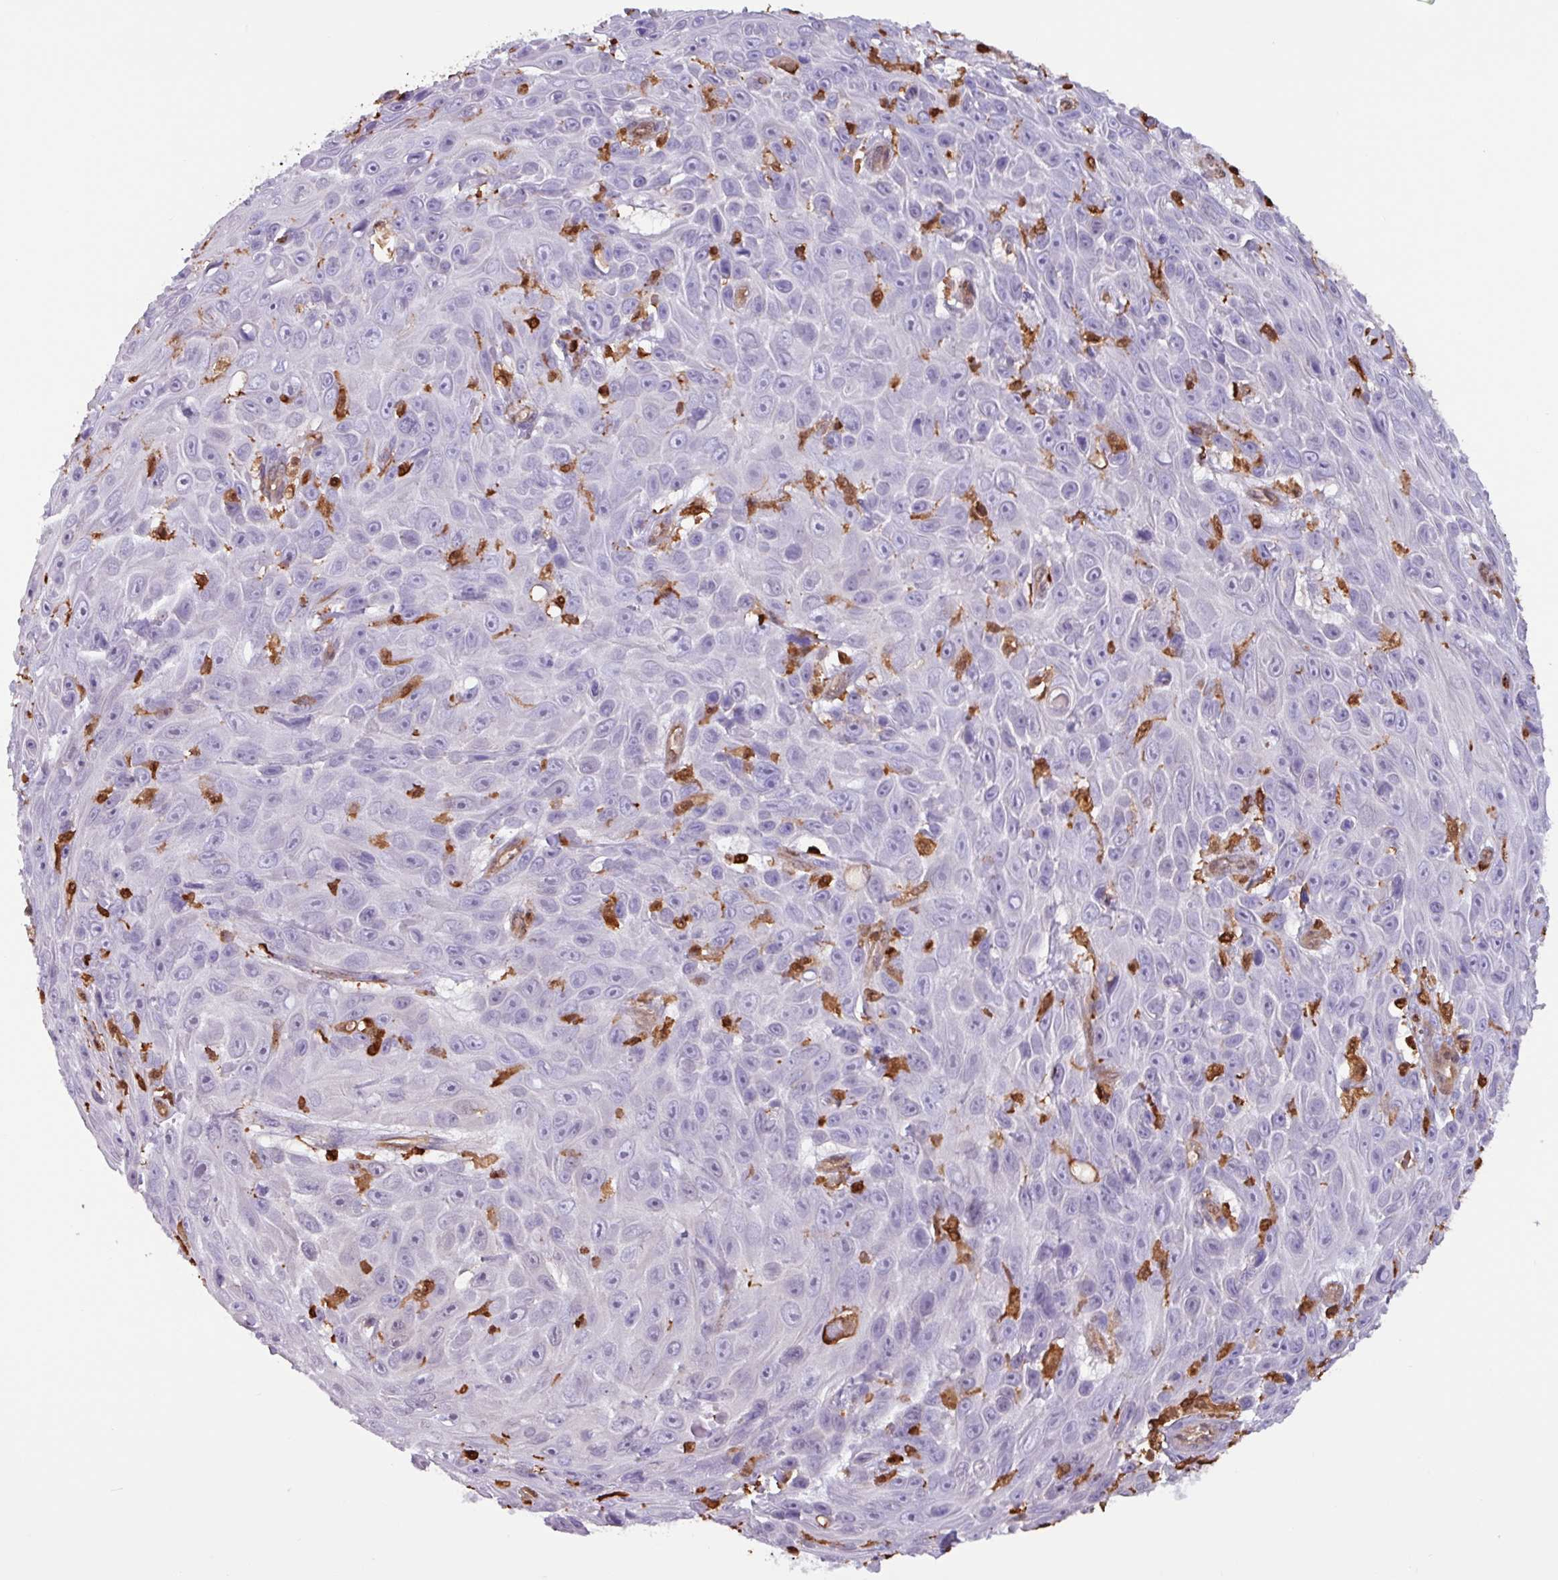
{"staining": {"intensity": "negative", "quantity": "none", "location": "none"}, "tissue": "skin cancer", "cell_type": "Tumor cells", "image_type": "cancer", "snomed": [{"axis": "morphology", "description": "Squamous cell carcinoma, NOS"}, {"axis": "topography", "description": "Skin"}], "caption": "IHC of human skin cancer shows no positivity in tumor cells.", "gene": "ARHGDIB", "patient": {"sex": "male", "age": 82}}